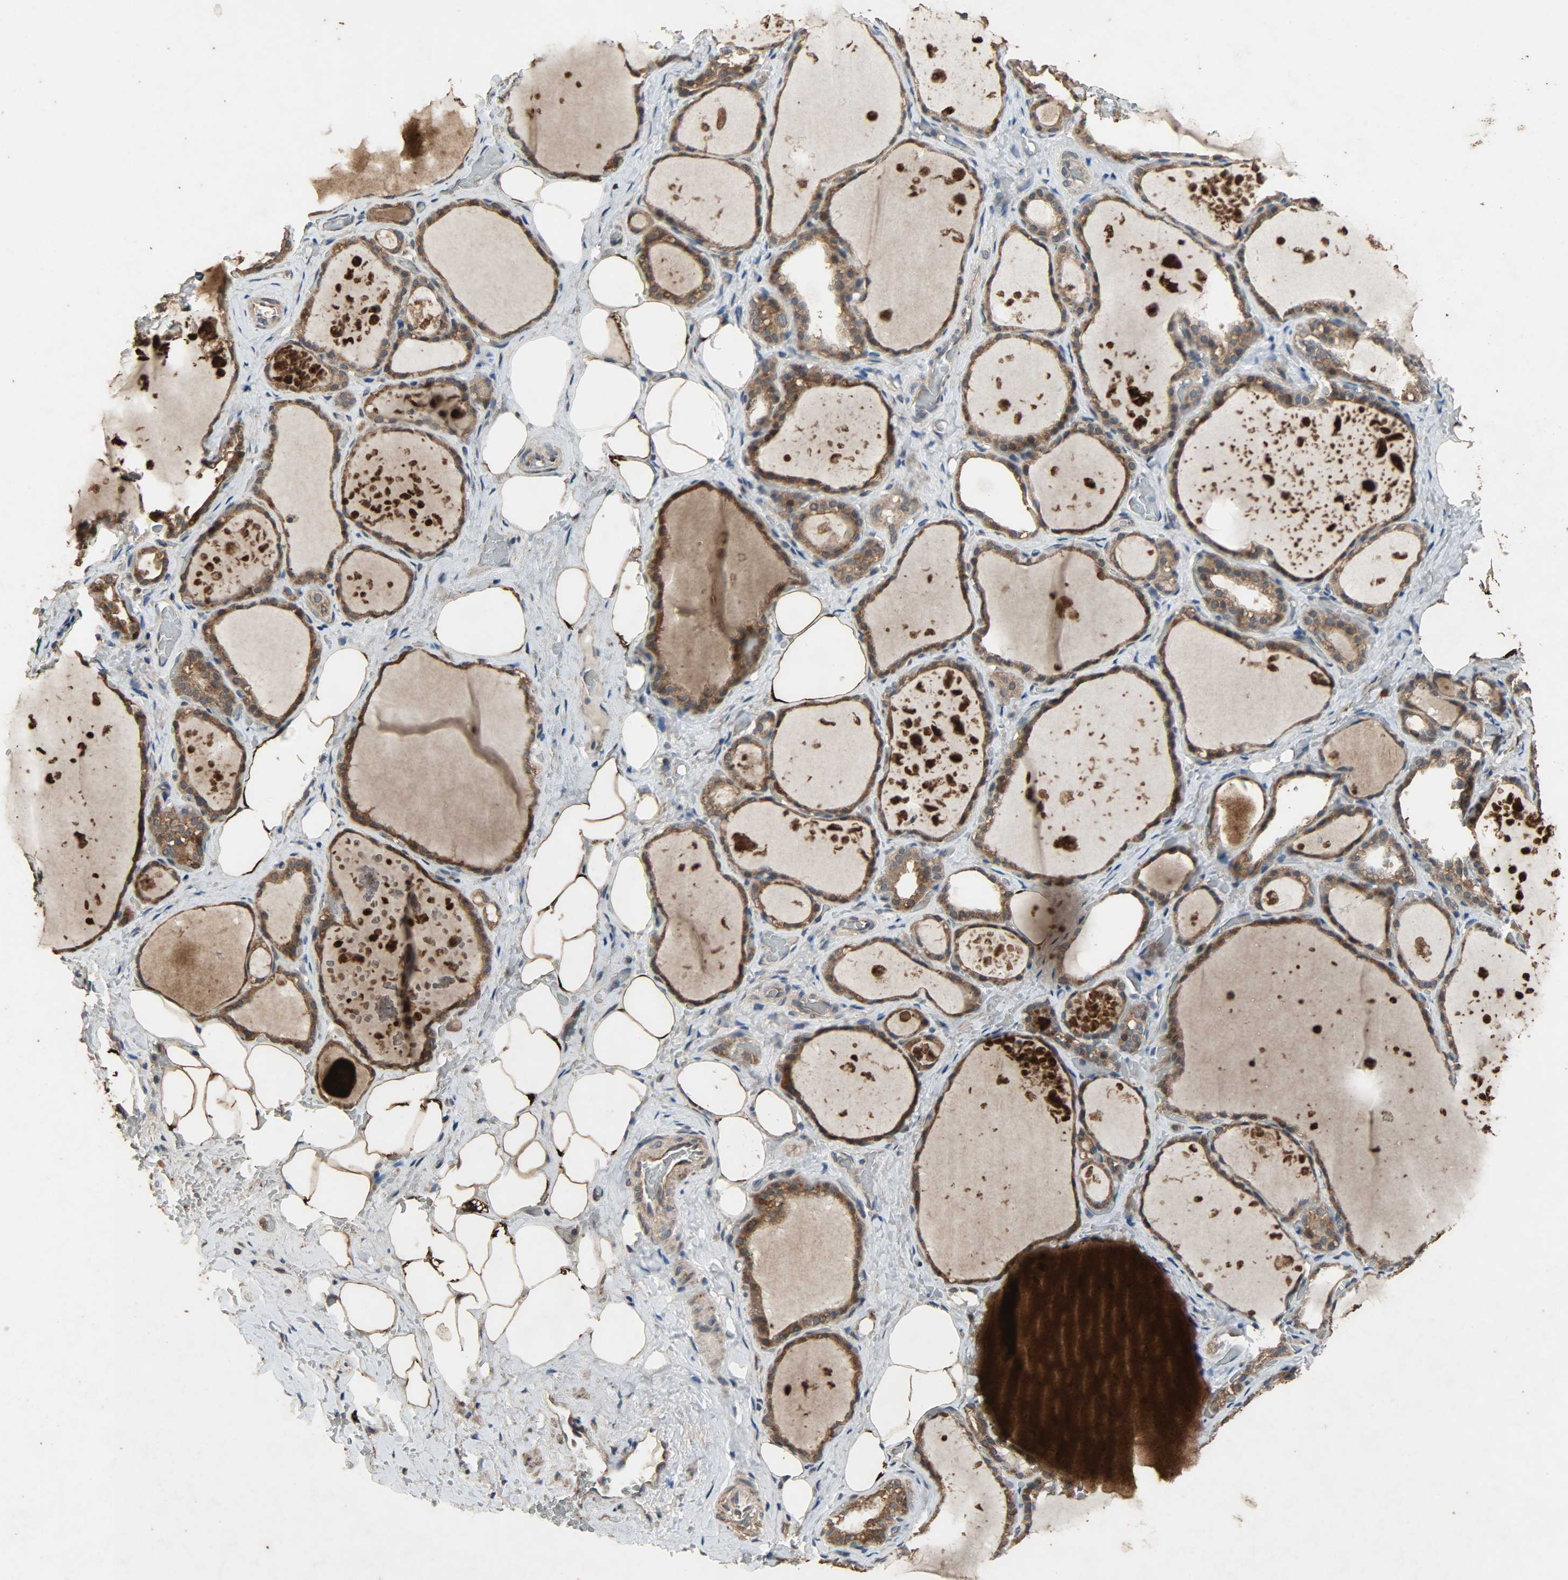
{"staining": {"intensity": "moderate", "quantity": ">75%", "location": "cytoplasmic/membranous"}, "tissue": "thyroid gland", "cell_type": "Glandular cells", "image_type": "normal", "snomed": [{"axis": "morphology", "description": "Normal tissue, NOS"}, {"axis": "topography", "description": "Thyroid gland"}], "caption": "Unremarkable thyroid gland demonstrates moderate cytoplasmic/membranous staining in approximately >75% of glandular cells The protein is shown in brown color, while the nuclei are stained blue..", "gene": "CDKN2C", "patient": {"sex": "male", "age": 61}}